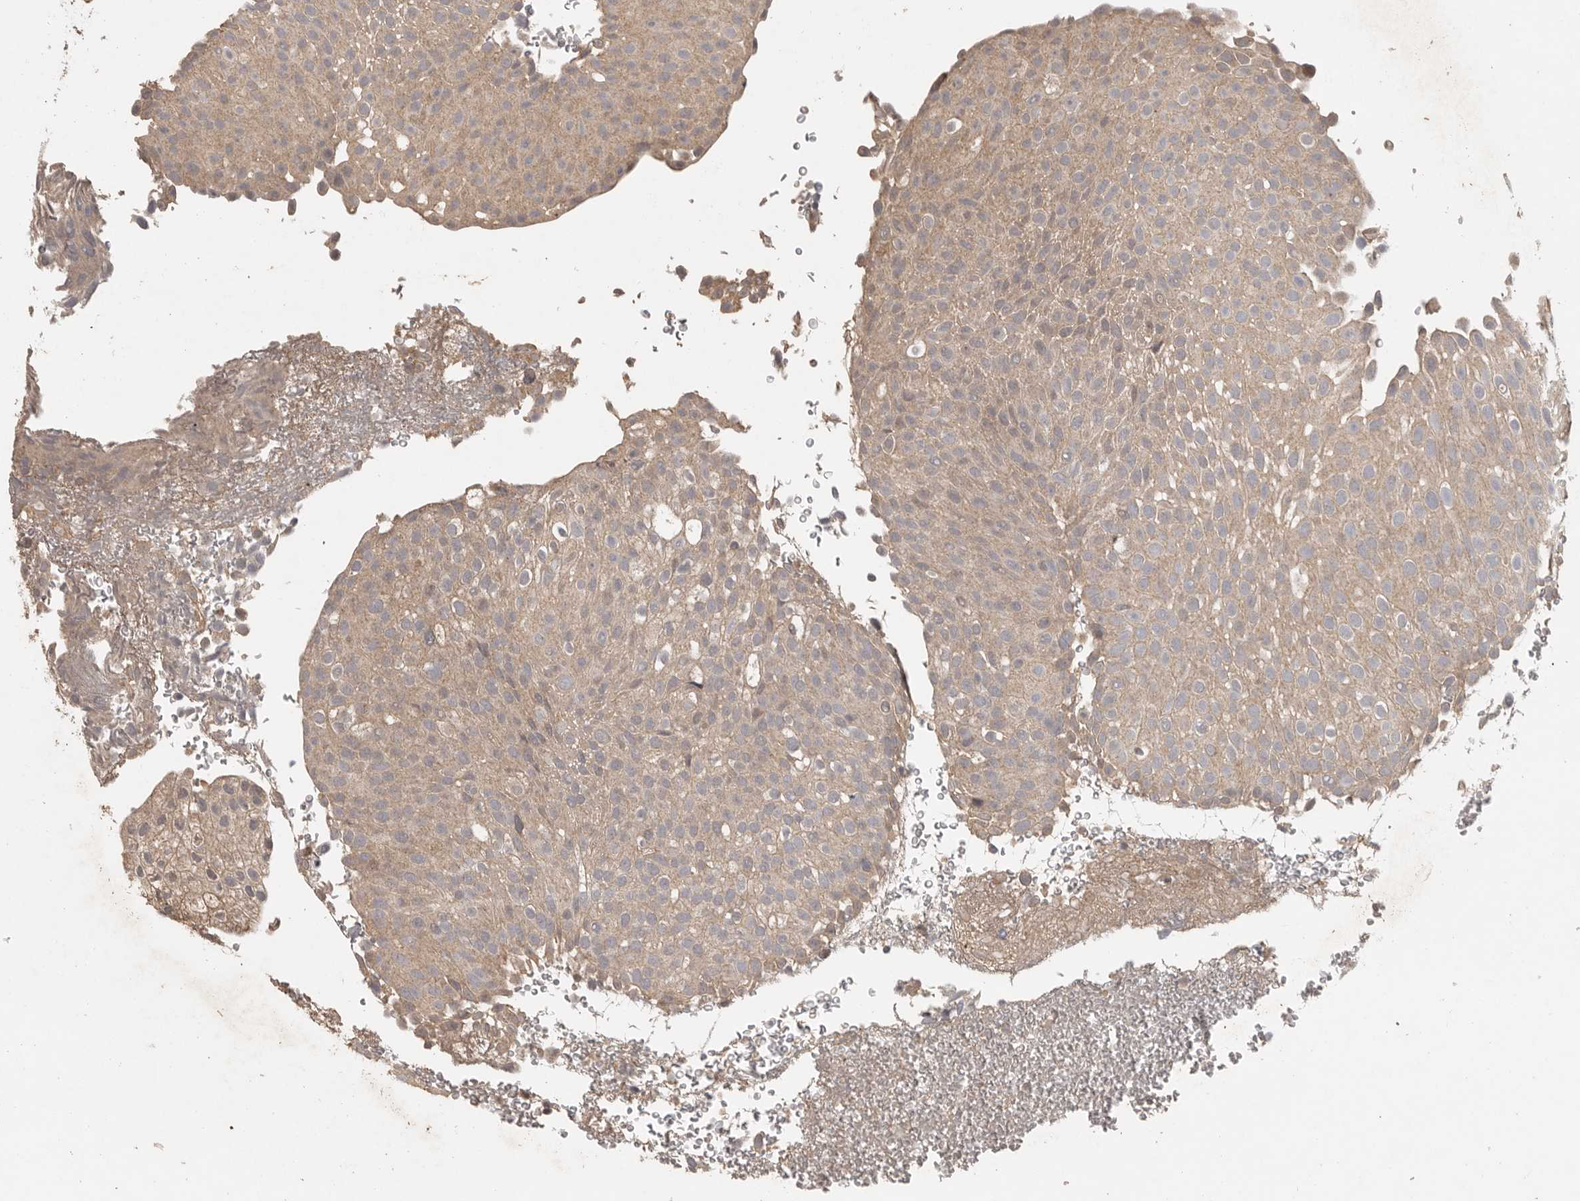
{"staining": {"intensity": "weak", "quantity": ">75%", "location": "cytoplasmic/membranous"}, "tissue": "urothelial cancer", "cell_type": "Tumor cells", "image_type": "cancer", "snomed": [{"axis": "morphology", "description": "Urothelial carcinoma, Low grade"}, {"axis": "topography", "description": "Urinary bladder"}], "caption": "Immunohistochemical staining of human urothelial cancer reveals low levels of weak cytoplasmic/membranous staining in about >75% of tumor cells.", "gene": "ADAMTS4", "patient": {"sex": "male", "age": 78}}